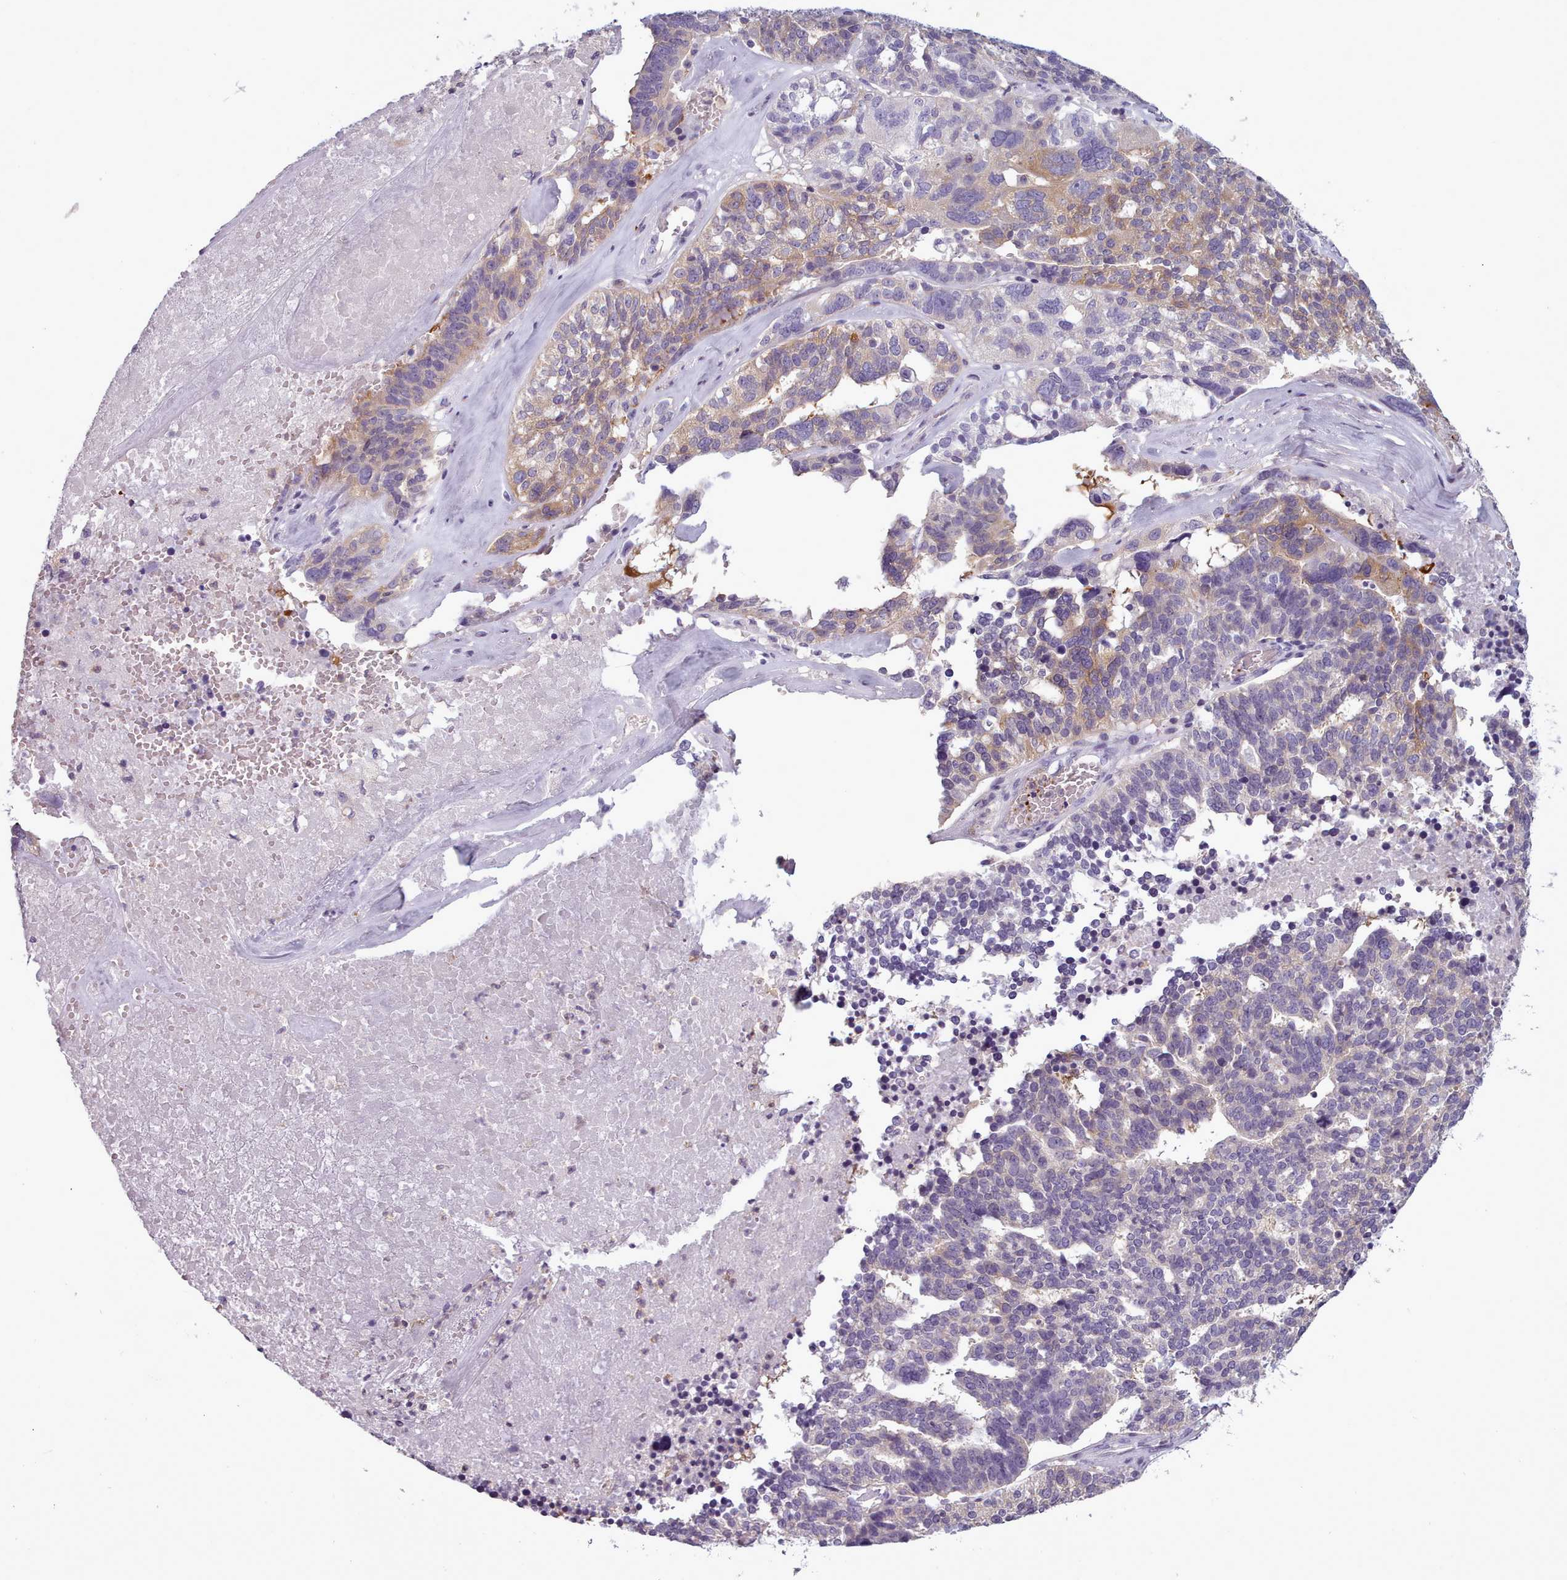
{"staining": {"intensity": "weak", "quantity": "<25%", "location": "cytoplasmic/membranous"}, "tissue": "ovarian cancer", "cell_type": "Tumor cells", "image_type": "cancer", "snomed": [{"axis": "morphology", "description": "Cystadenocarcinoma, serous, NOS"}, {"axis": "topography", "description": "Ovary"}], "caption": "IHC of ovarian cancer demonstrates no staining in tumor cells.", "gene": "NDST2", "patient": {"sex": "female", "age": 59}}